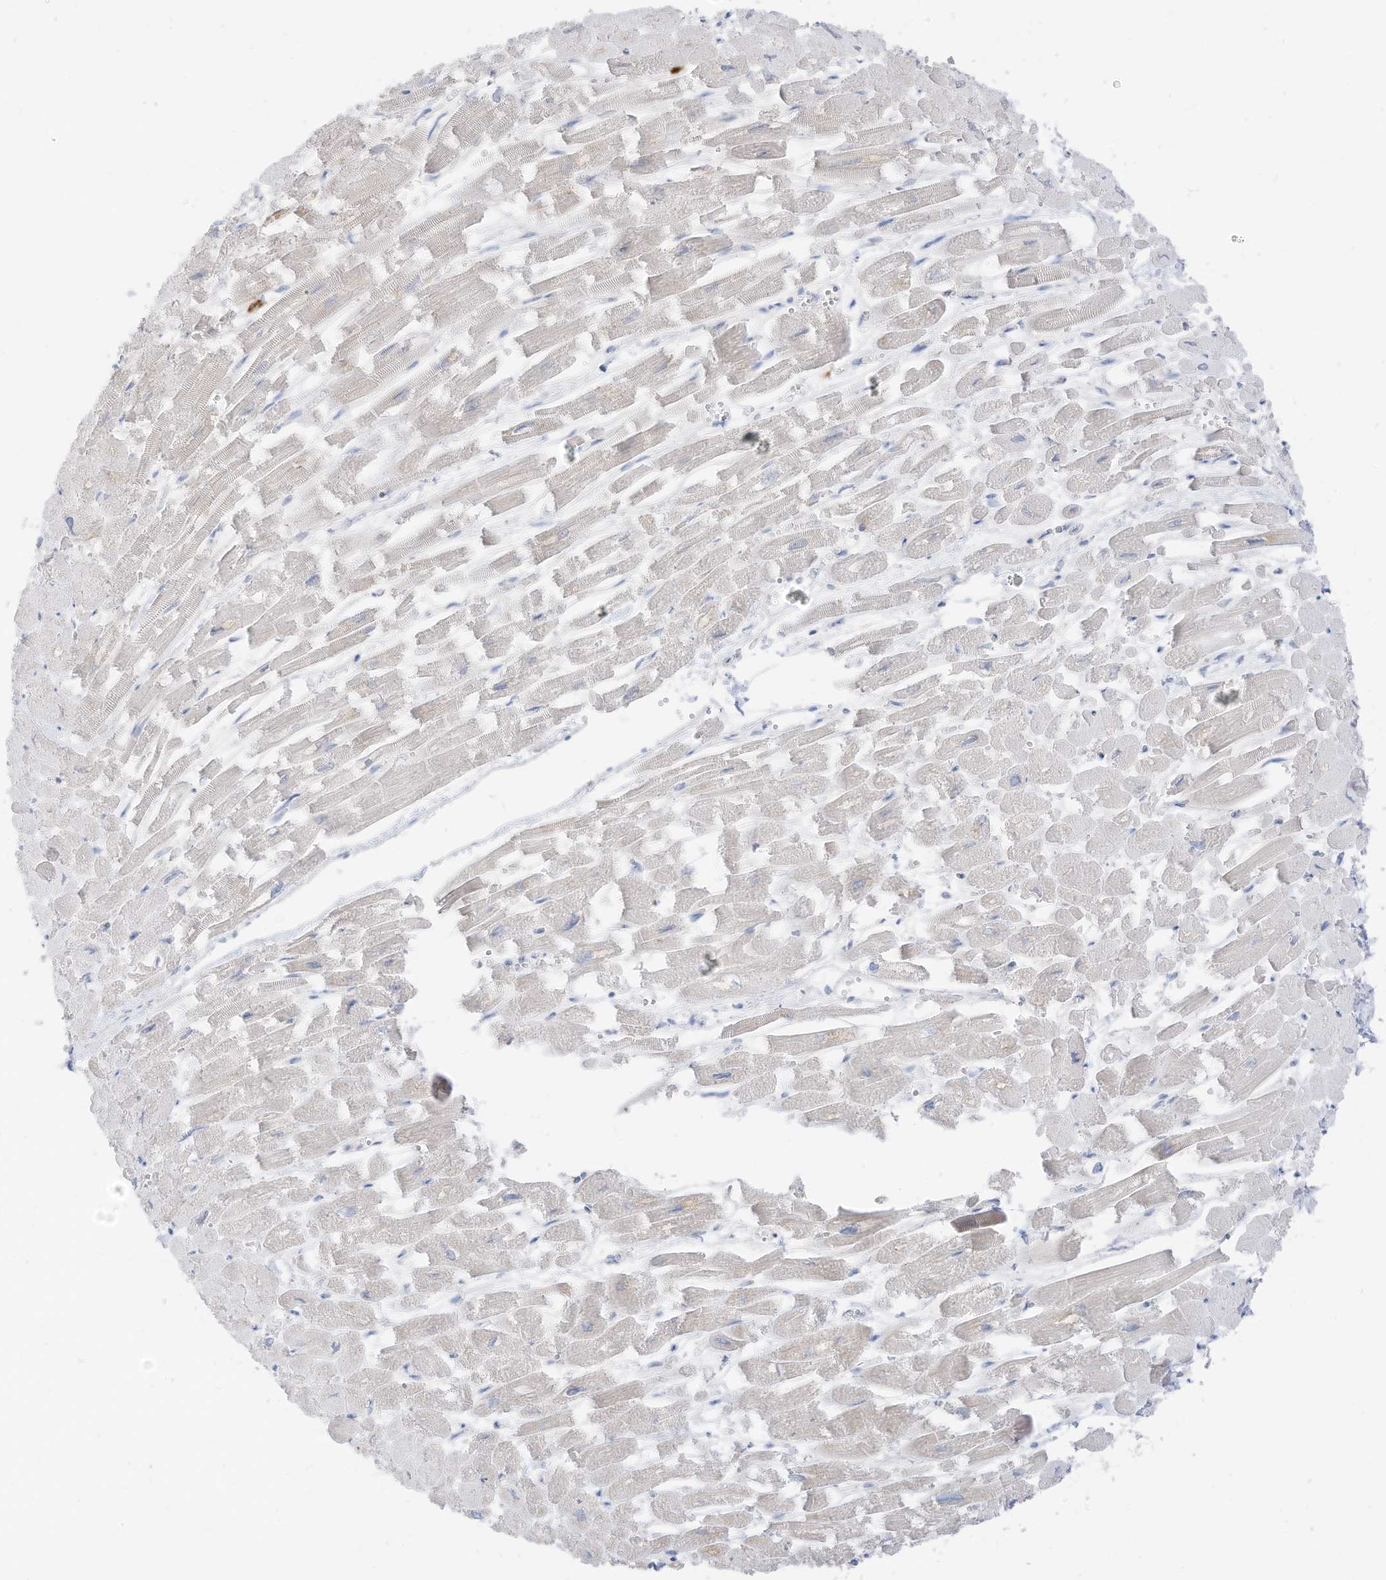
{"staining": {"intensity": "negative", "quantity": "none", "location": "none"}, "tissue": "heart muscle", "cell_type": "Cardiomyocytes", "image_type": "normal", "snomed": [{"axis": "morphology", "description": "Normal tissue, NOS"}, {"axis": "topography", "description": "Heart"}], "caption": "Heart muscle stained for a protein using immunohistochemistry (IHC) reveals no expression cardiomyocytes.", "gene": "ETHE1", "patient": {"sex": "male", "age": 54}}